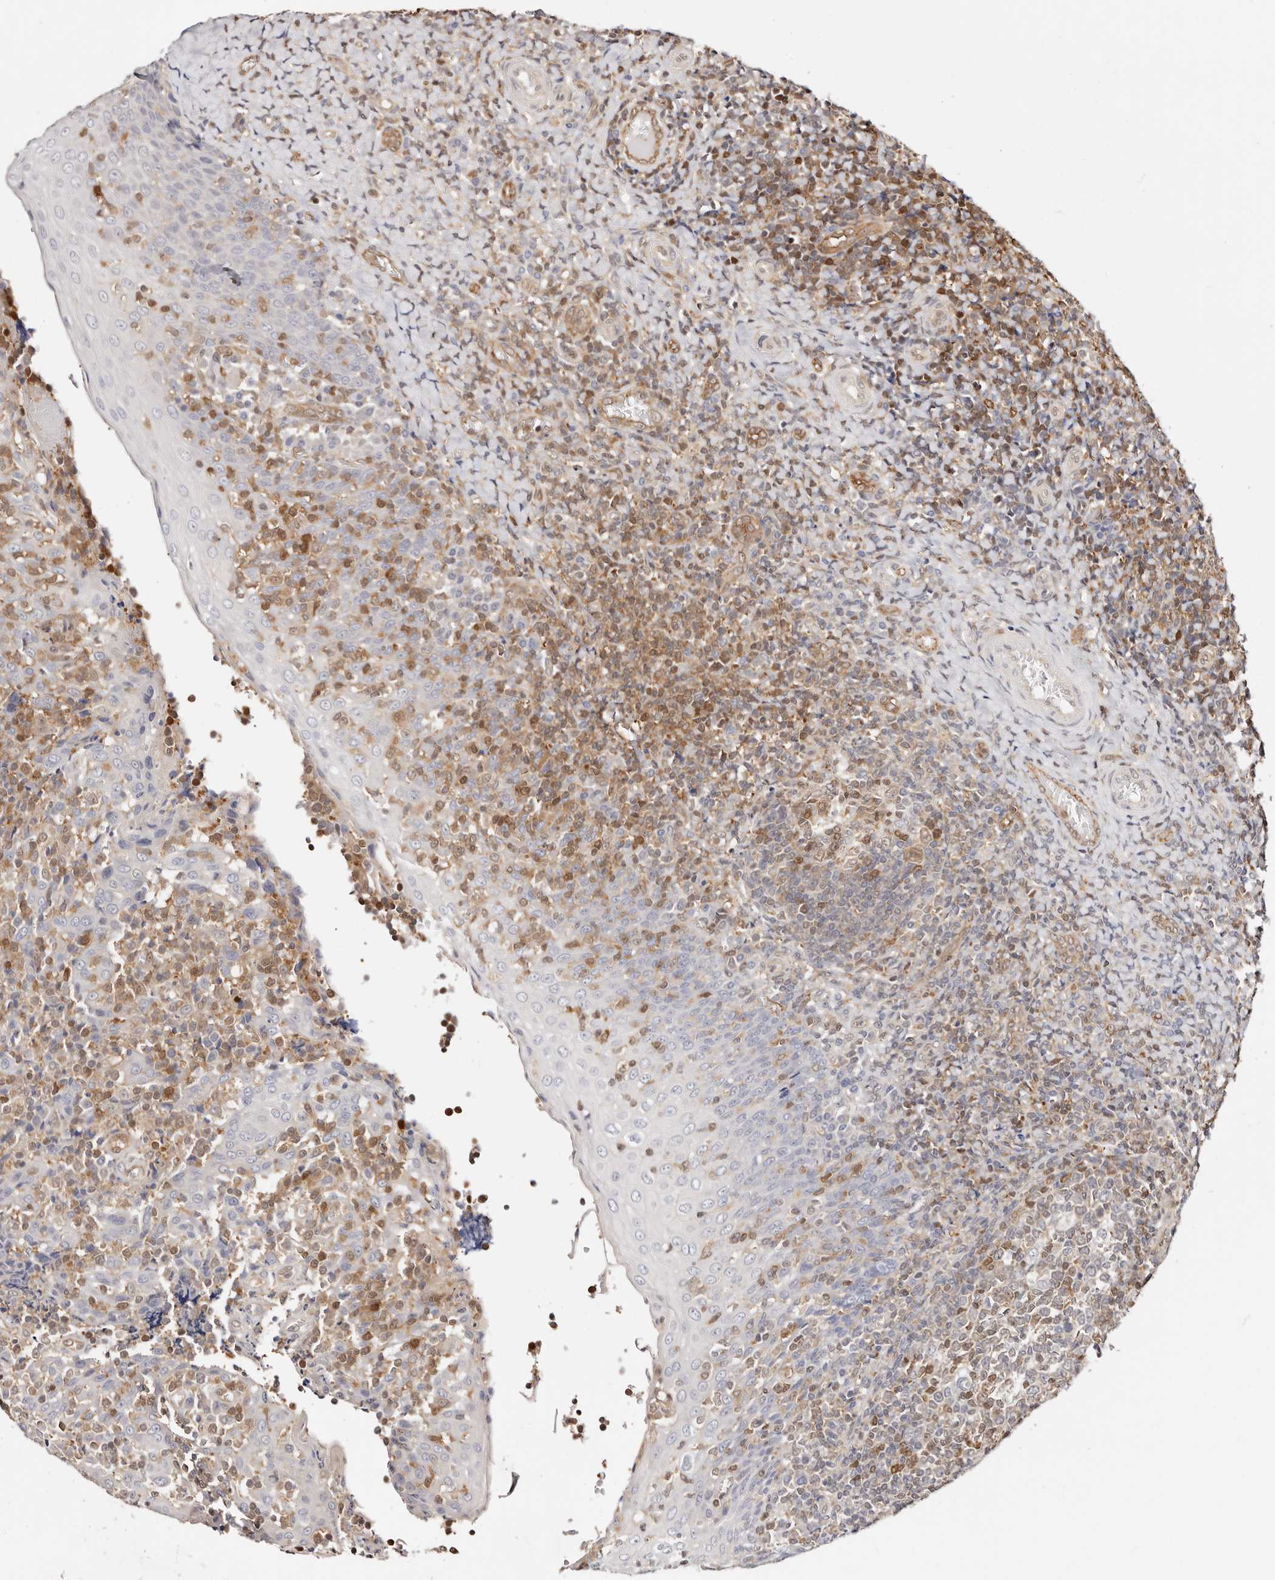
{"staining": {"intensity": "strong", "quantity": "25%-75%", "location": "cytoplasmic/membranous"}, "tissue": "tonsil", "cell_type": "Non-germinal center cells", "image_type": "normal", "snomed": [{"axis": "morphology", "description": "Normal tissue, NOS"}, {"axis": "topography", "description": "Tonsil"}], "caption": "Immunohistochemical staining of unremarkable tonsil displays high levels of strong cytoplasmic/membranous positivity in about 25%-75% of non-germinal center cells.", "gene": "STAT5A", "patient": {"sex": "female", "age": 19}}